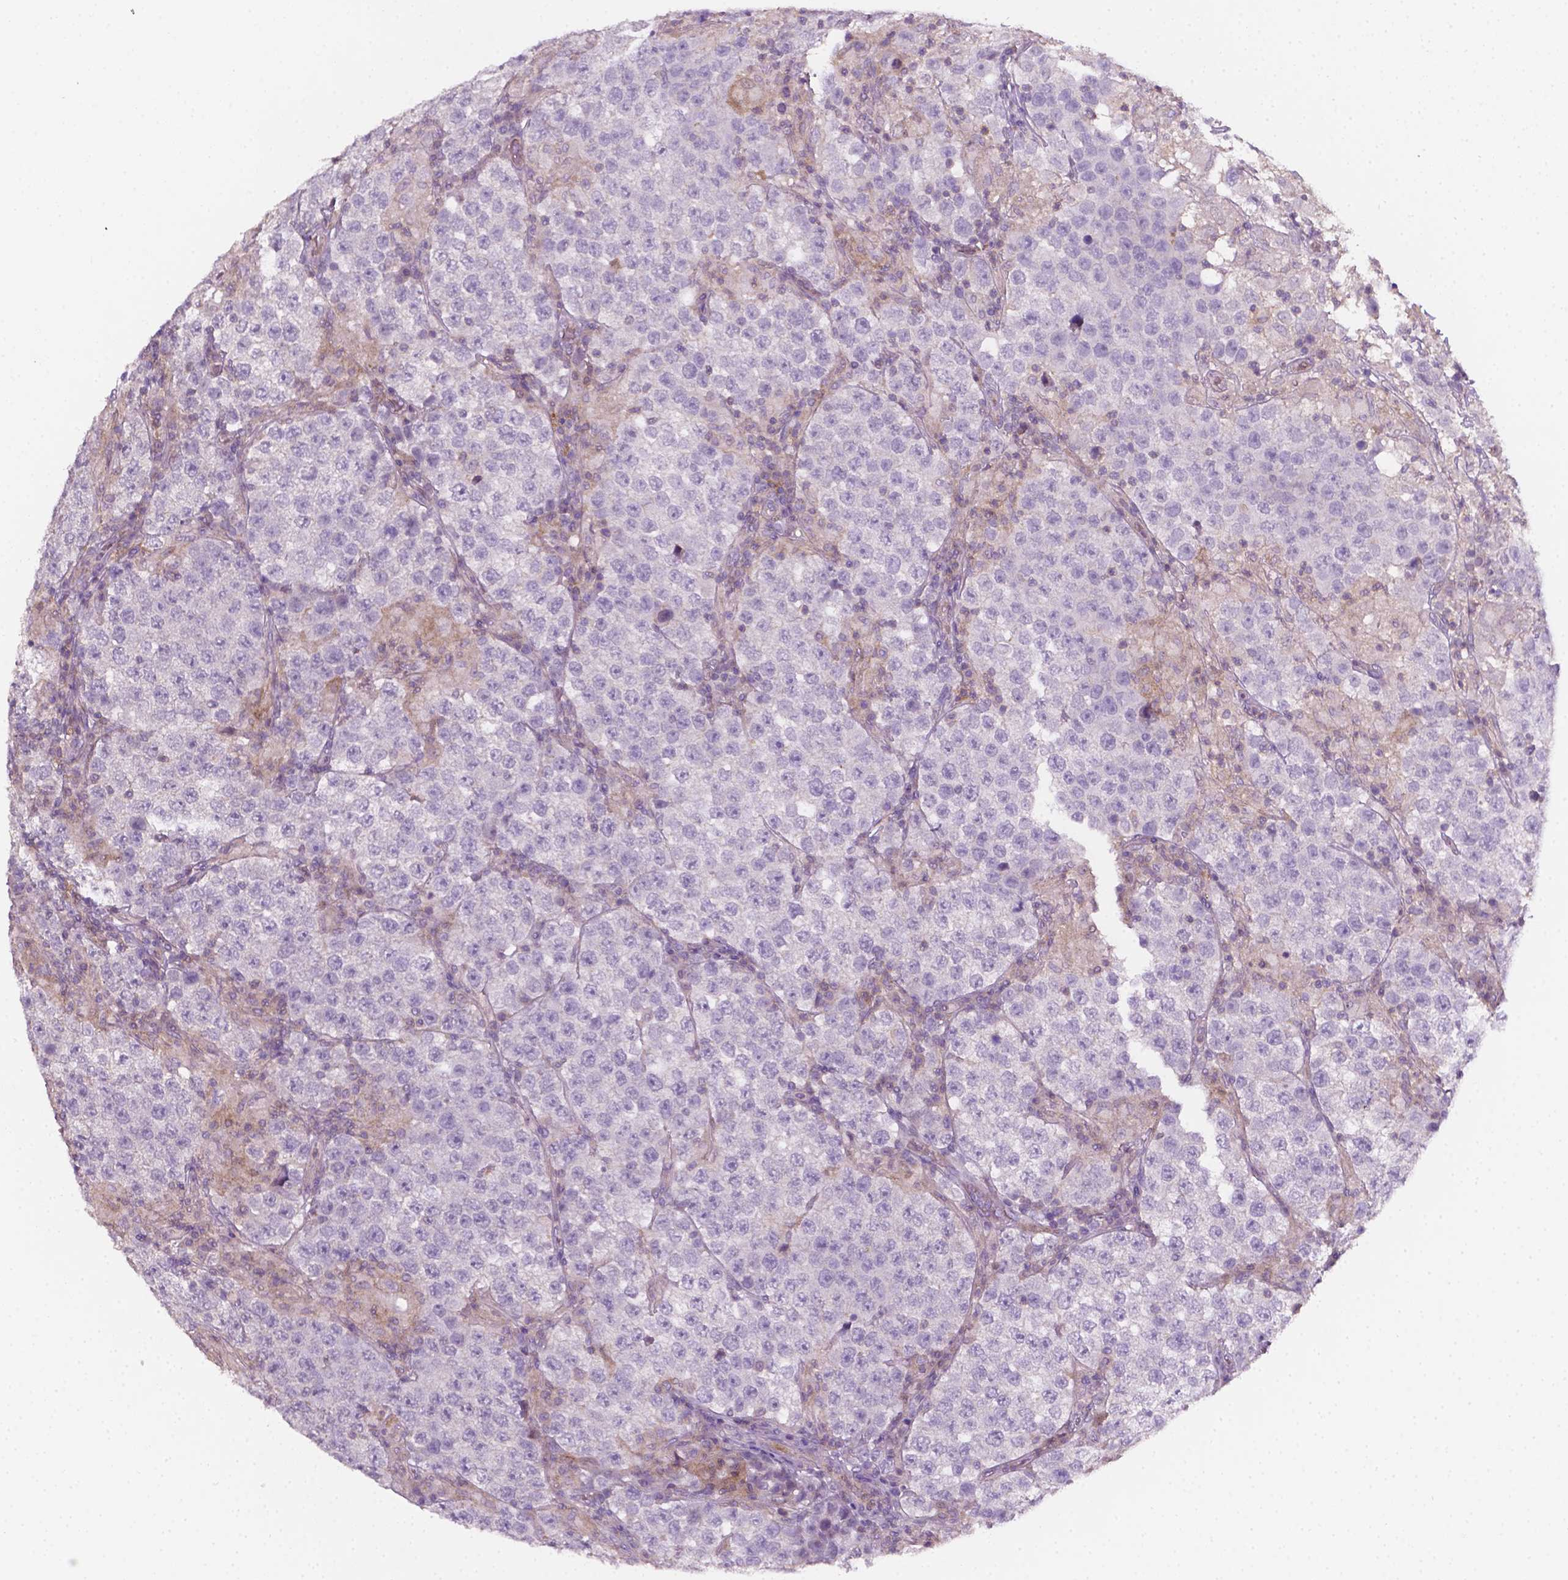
{"staining": {"intensity": "negative", "quantity": "none", "location": "none"}, "tissue": "testis cancer", "cell_type": "Tumor cells", "image_type": "cancer", "snomed": [{"axis": "morphology", "description": "Seminoma, NOS"}, {"axis": "morphology", "description": "Carcinoma, Embryonal, NOS"}, {"axis": "topography", "description": "Testis"}], "caption": "The photomicrograph exhibits no staining of tumor cells in seminoma (testis).", "gene": "EGFR", "patient": {"sex": "male", "age": 41}}